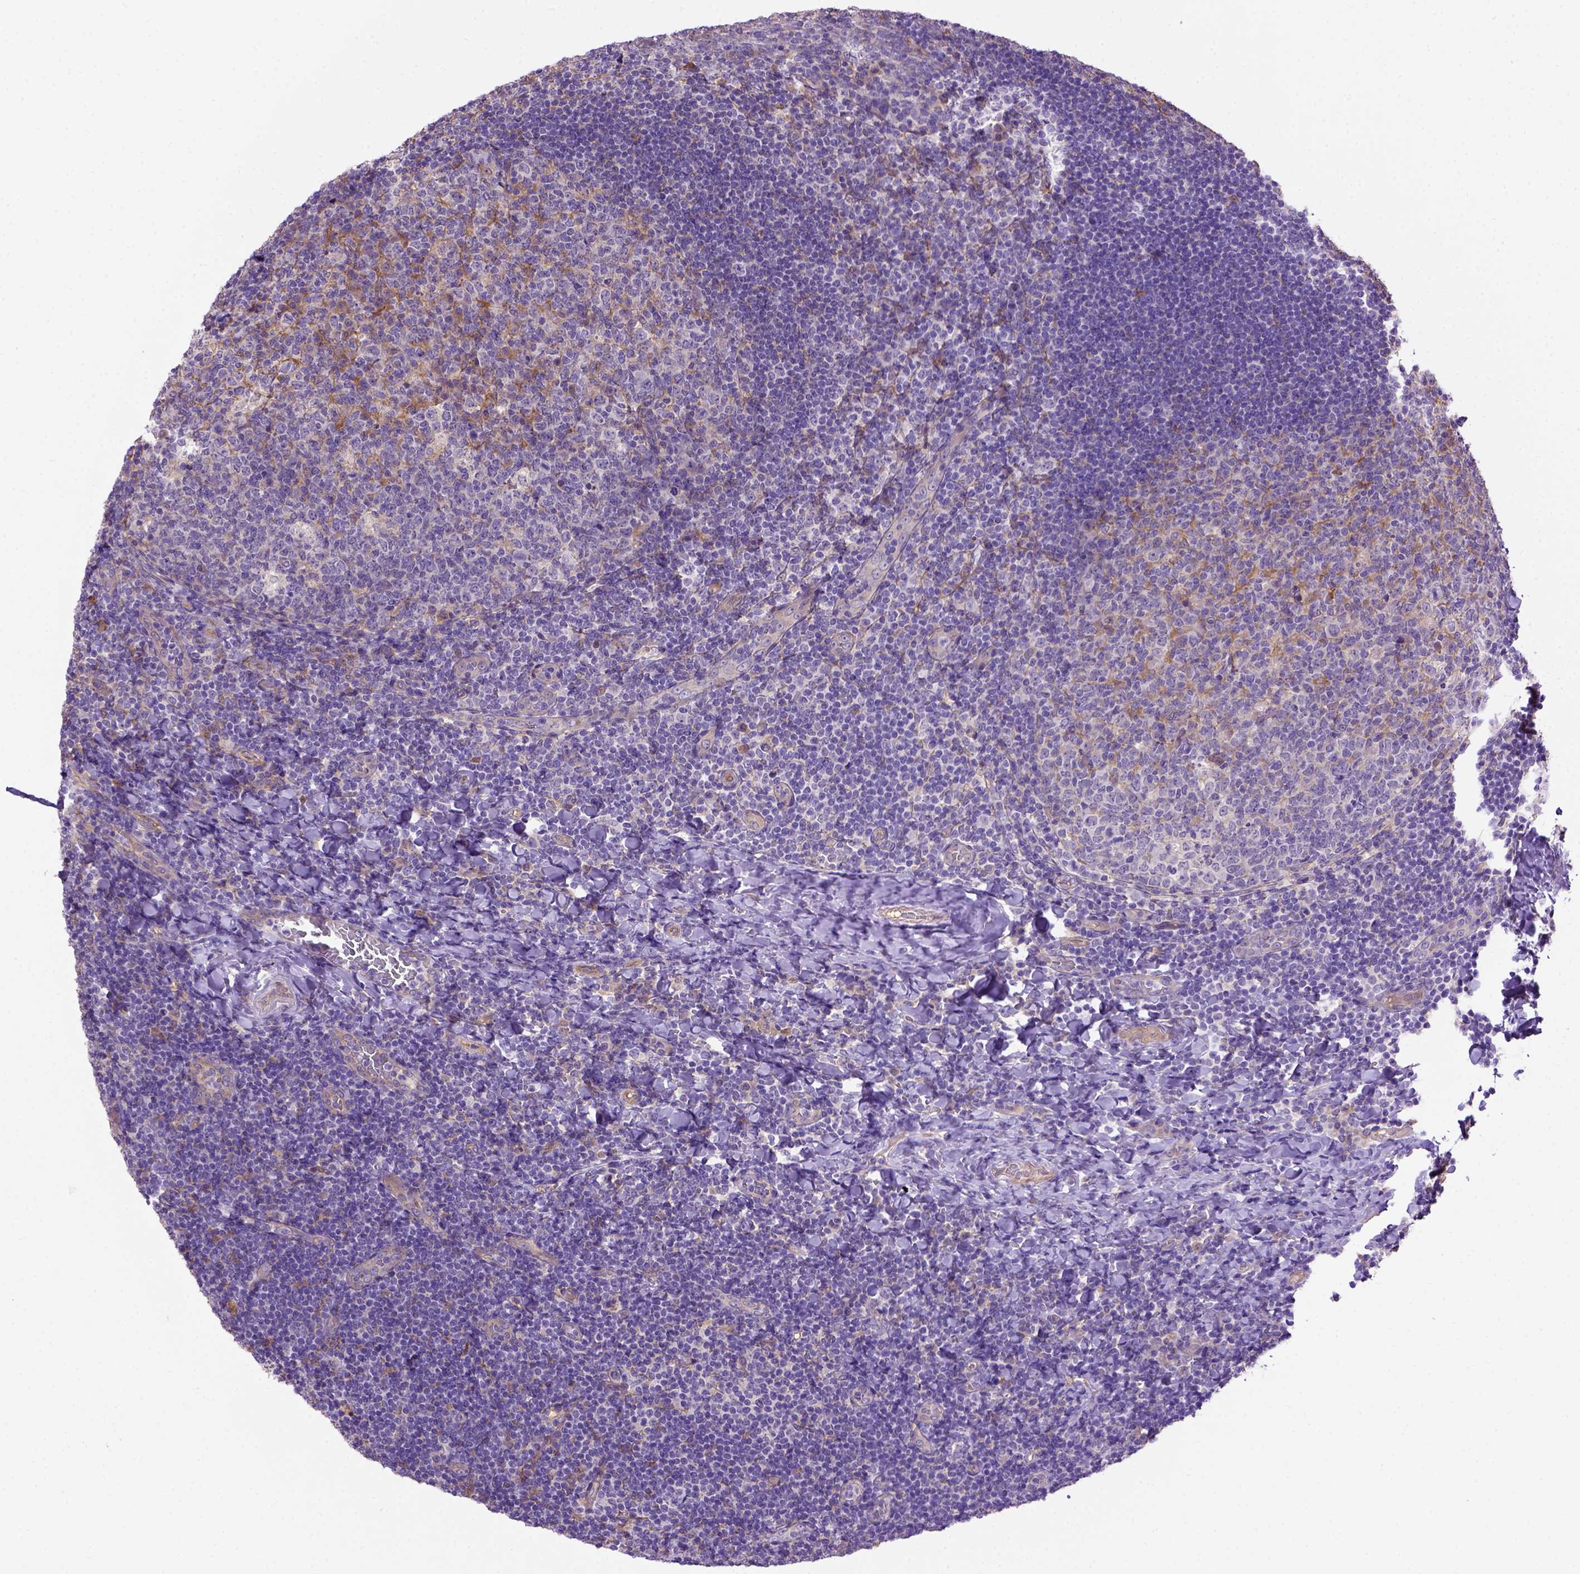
{"staining": {"intensity": "moderate", "quantity": "25%-75%", "location": "cytoplasmic/membranous"}, "tissue": "tonsil", "cell_type": "Germinal center cells", "image_type": "normal", "snomed": [{"axis": "morphology", "description": "Normal tissue, NOS"}, {"axis": "topography", "description": "Tonsil"}], "caption": "Immunohistochemical staining of benign tonsil demonstrates 25%-75% levels of moderate cytoplasmic/membranous protein expression in approximately 25%-75% of germinal center cells. (Brightfield microscopy of DAB IHC at high magnification).", "gene": "DEPDC1B", "patient": {"sex": "male", "age": 17}}